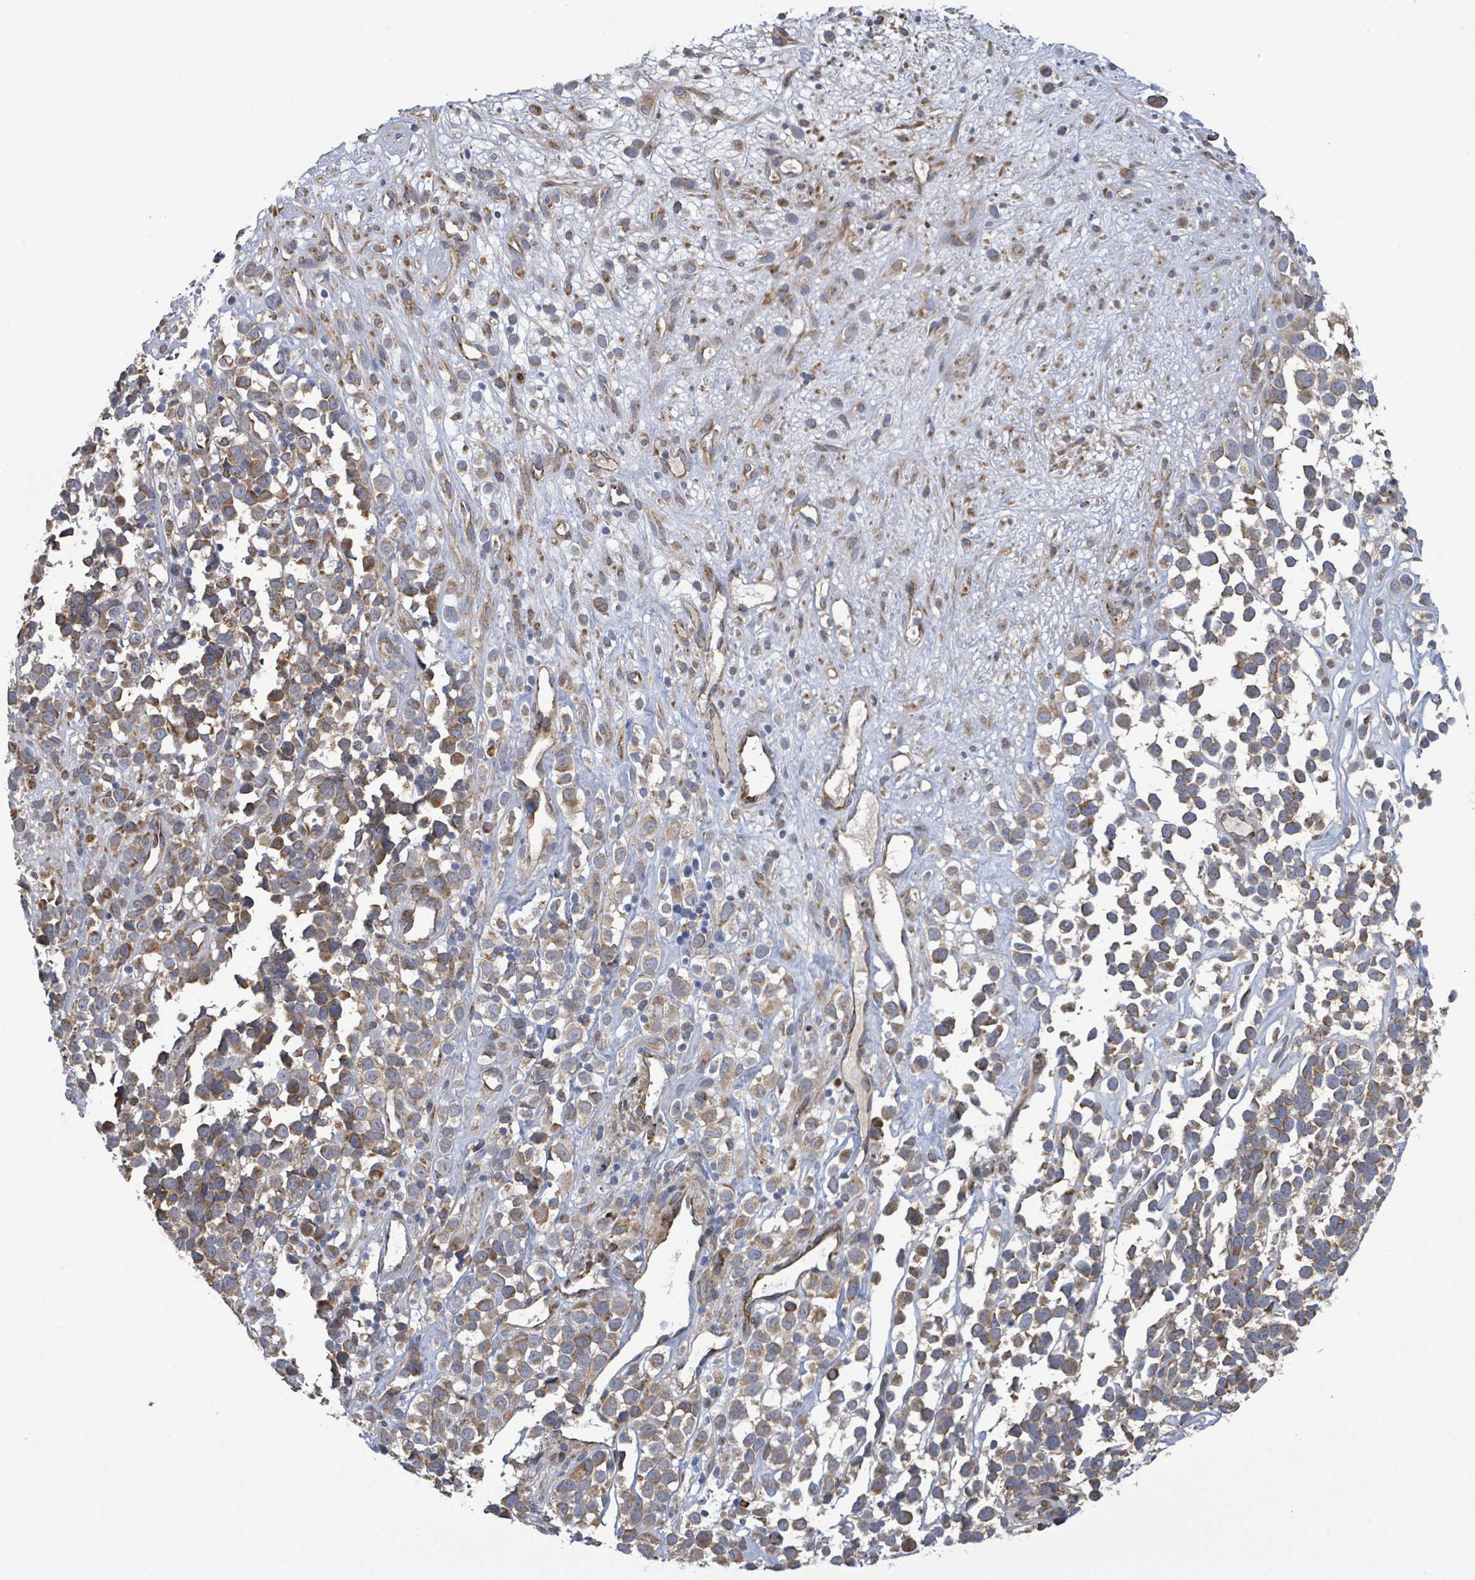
{"staining": {"intensity": "moderate", "quantity": ">75%", "location": "cytoplasmic/membranous"}, "tissue": "melanoma", "cell_type": "Tumor cells", "image_type": "cancer", "snomed": [{"axis": "morphology", "description": "Malignant melanoma, NOS"}, {"axis": "topography", "description": "Nose, NOS"}], "caption": "The image demonstrates staining of malignant melanoma, revealing moderate cytoplasmic/membranous protein positivity (brown color) within tumor cells.", "gene": "NOMO1", "patient": {"sex": "female", "age": 48}}